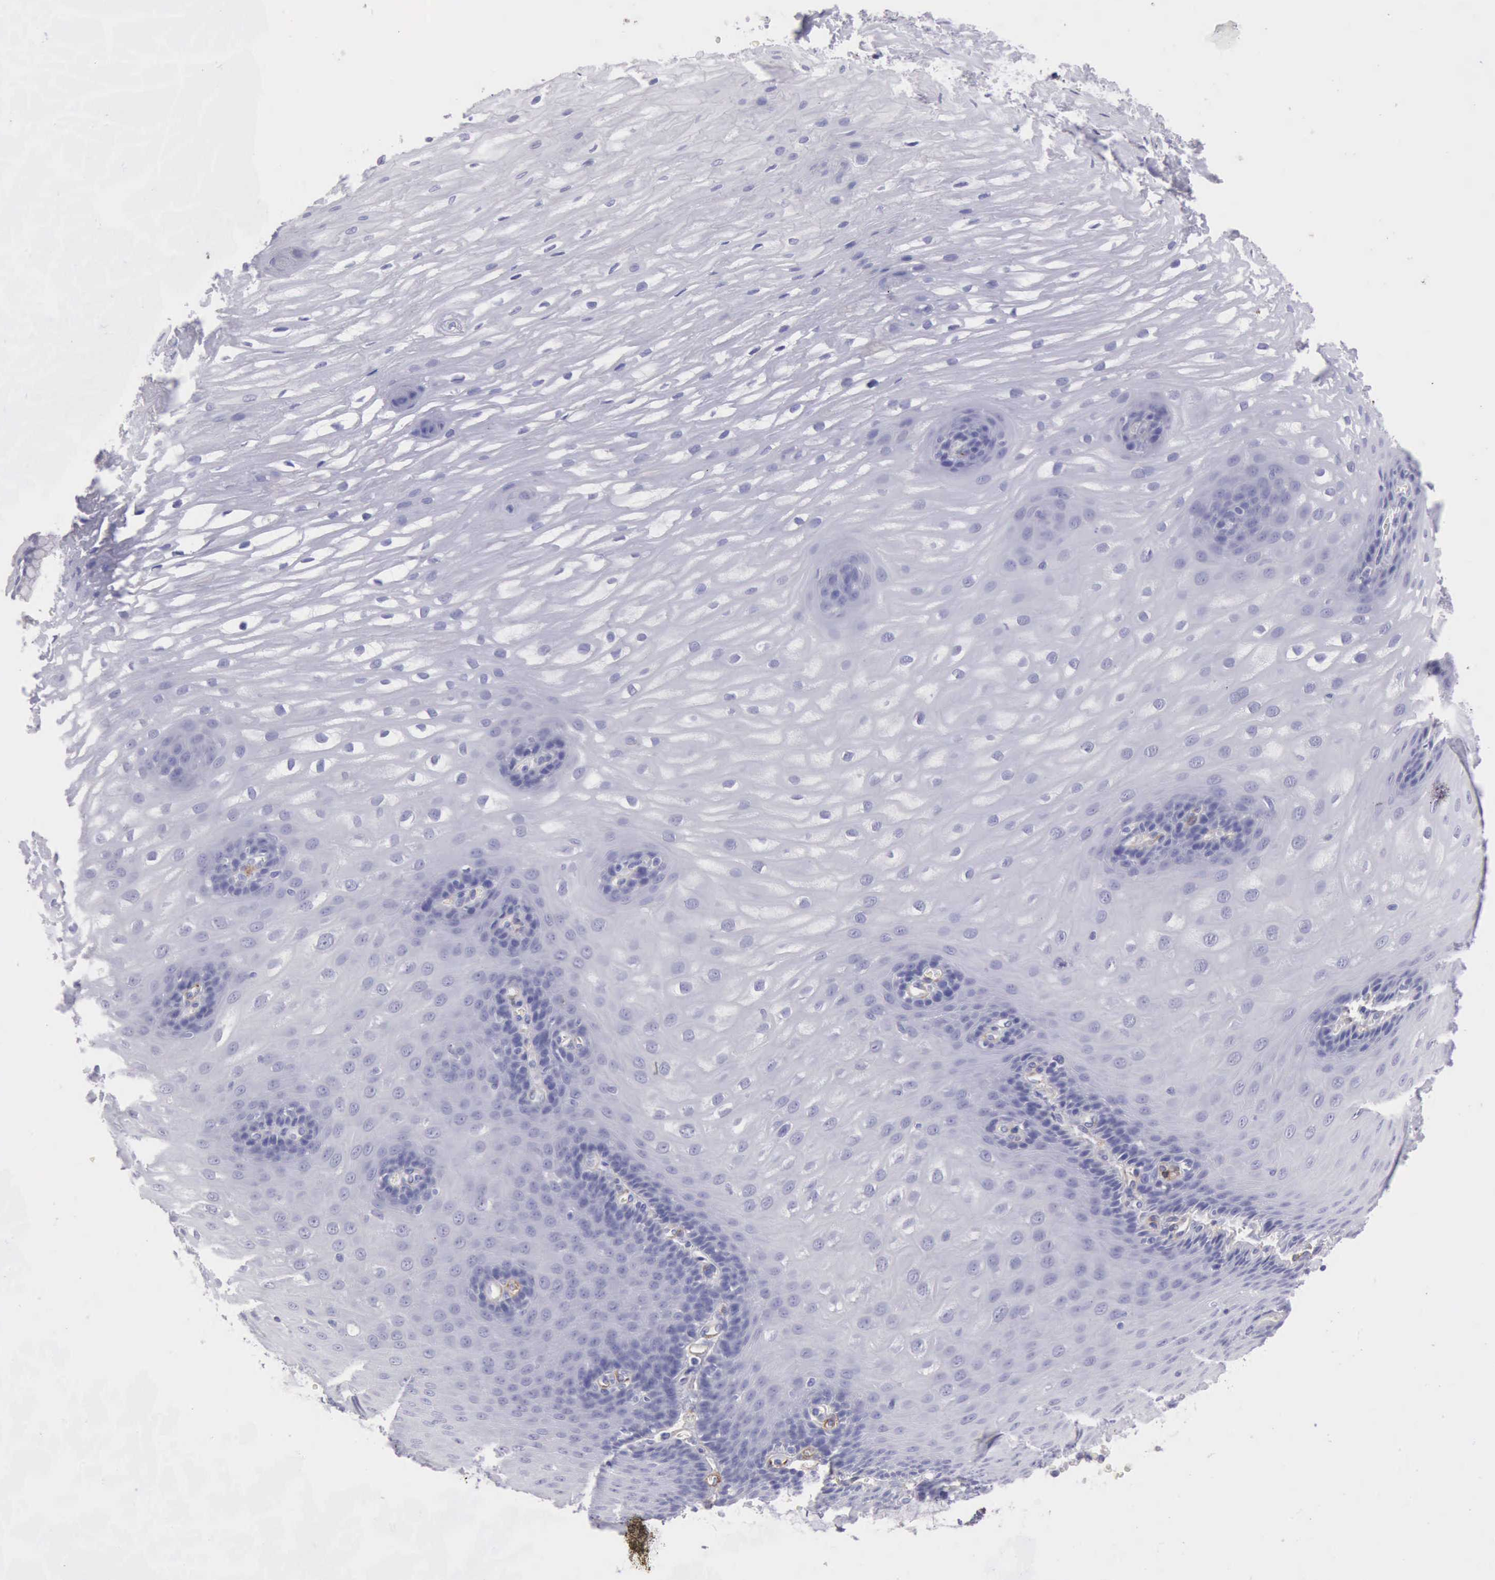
{"staining": {"intensity": "negative", "quantity": "none", "location": "none"}, "tissue": "esophagus", "cell_type": "Squamous epithelial cells", "image_type": "normal", "snomed": [{"axis": "morphology", "description": "Normal tissue, NOS"}, {"axis": "morphology", "description": "Adenocarcinoma, NOS"}, {"axis": "topography", "description": "Esophagus"}, {"axis": "topography", "description": "Stomach"}], "caption": "DAB immunohistochemical staining of normal esophagus shows no significant expression in squamous epithelial cells.", "gene": "AOC3", "patient": {"sex": "male", "age": 62}}